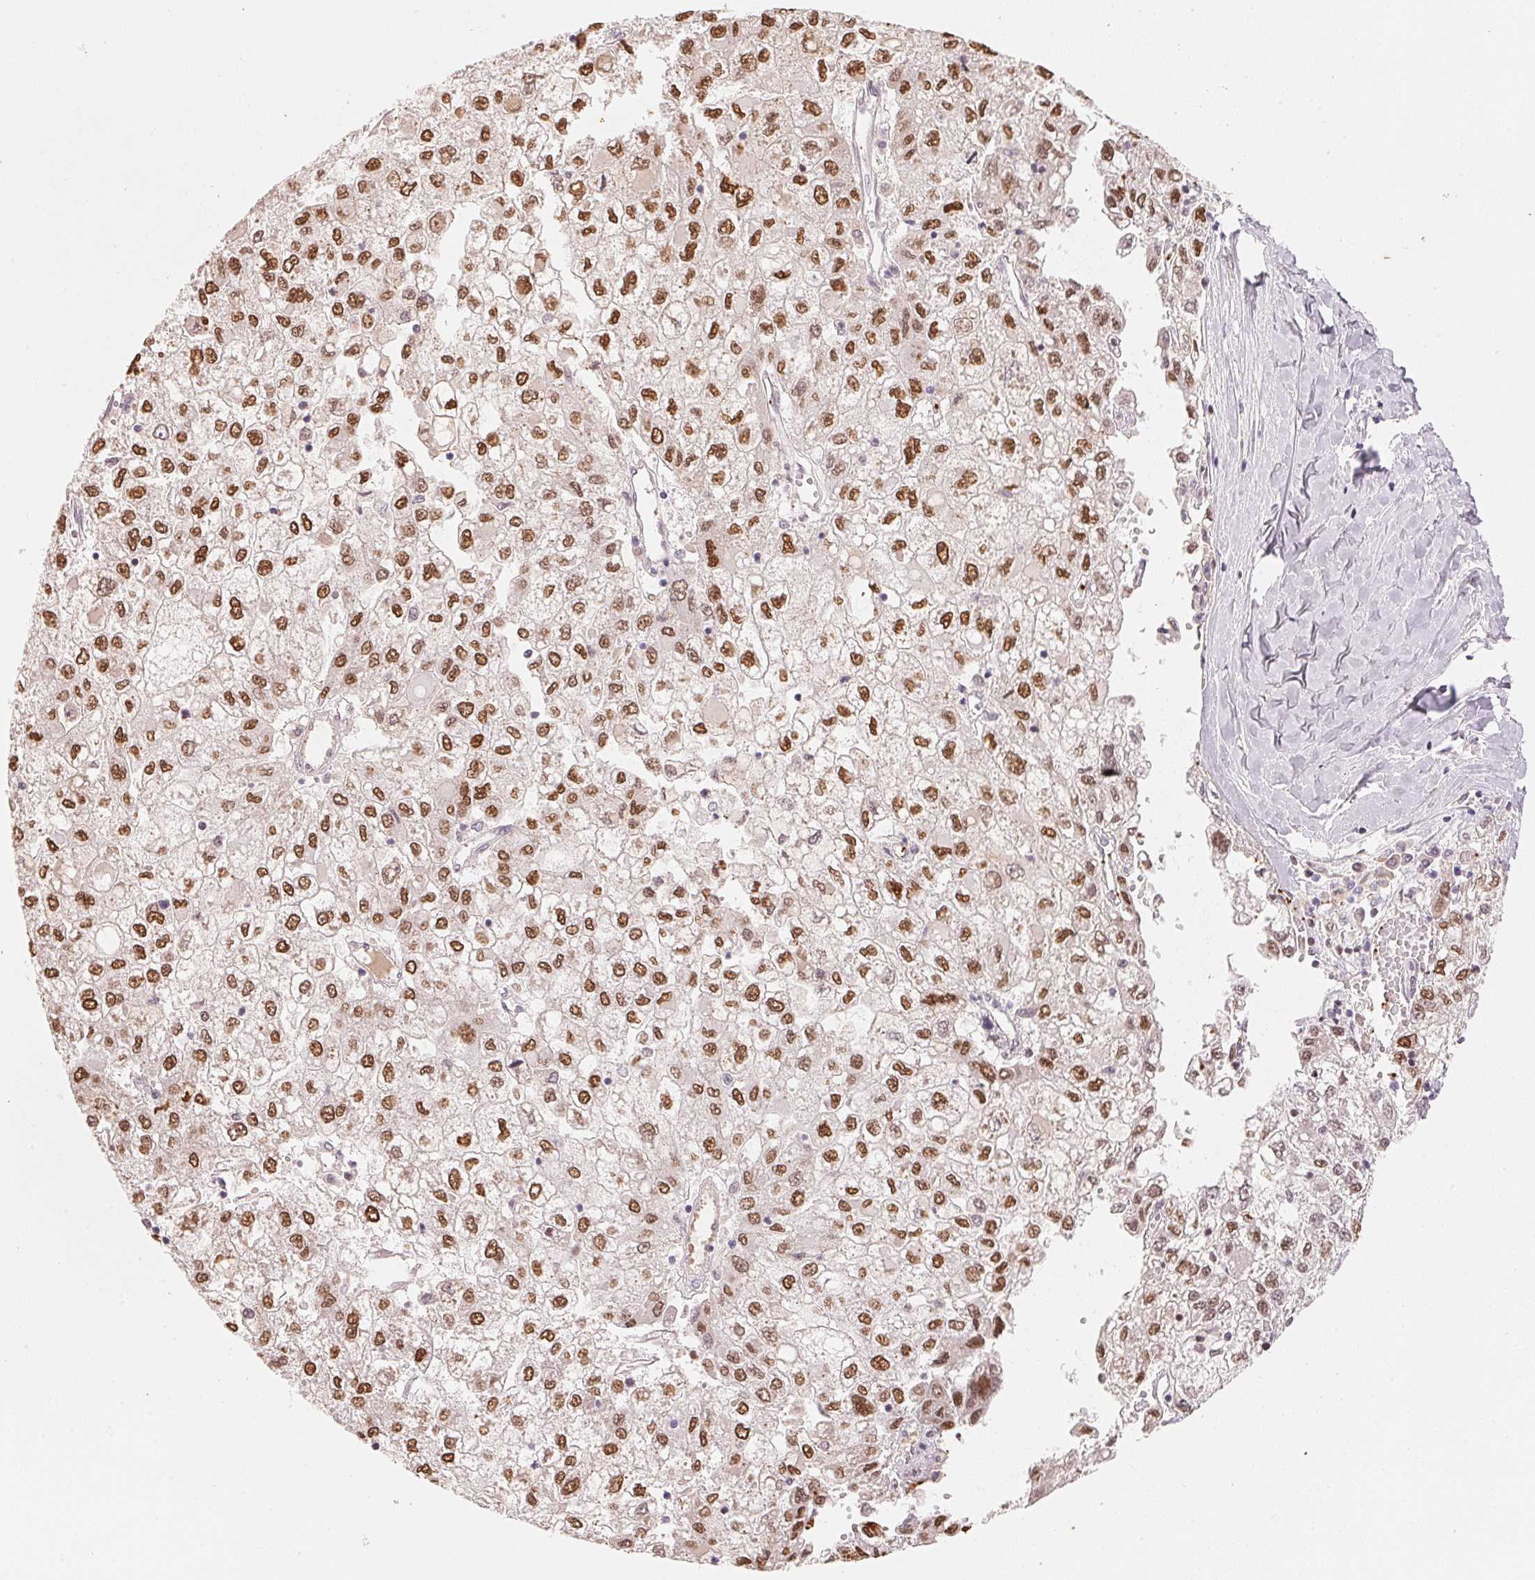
{"staining": {"intensity": "moderate", "quantity": ">75%", "location": "nuclear"}, "tissue": "liver cancer", "cell_type": "Tumor cells", "image_type": "cancer", "snomed": [{"axis": "morphology", "description": "Carcinoma, Hepatocellular, NOS"}, {"axis": "topography", "description": "Liver"}], "caption": "A brown stain shows moderate nuclear positivity of a protein in hepatocellular carcinoma (liver) tumor cells.", "gene": "ARHGAP22", "patient": {"sex": "male", "age": 40}}